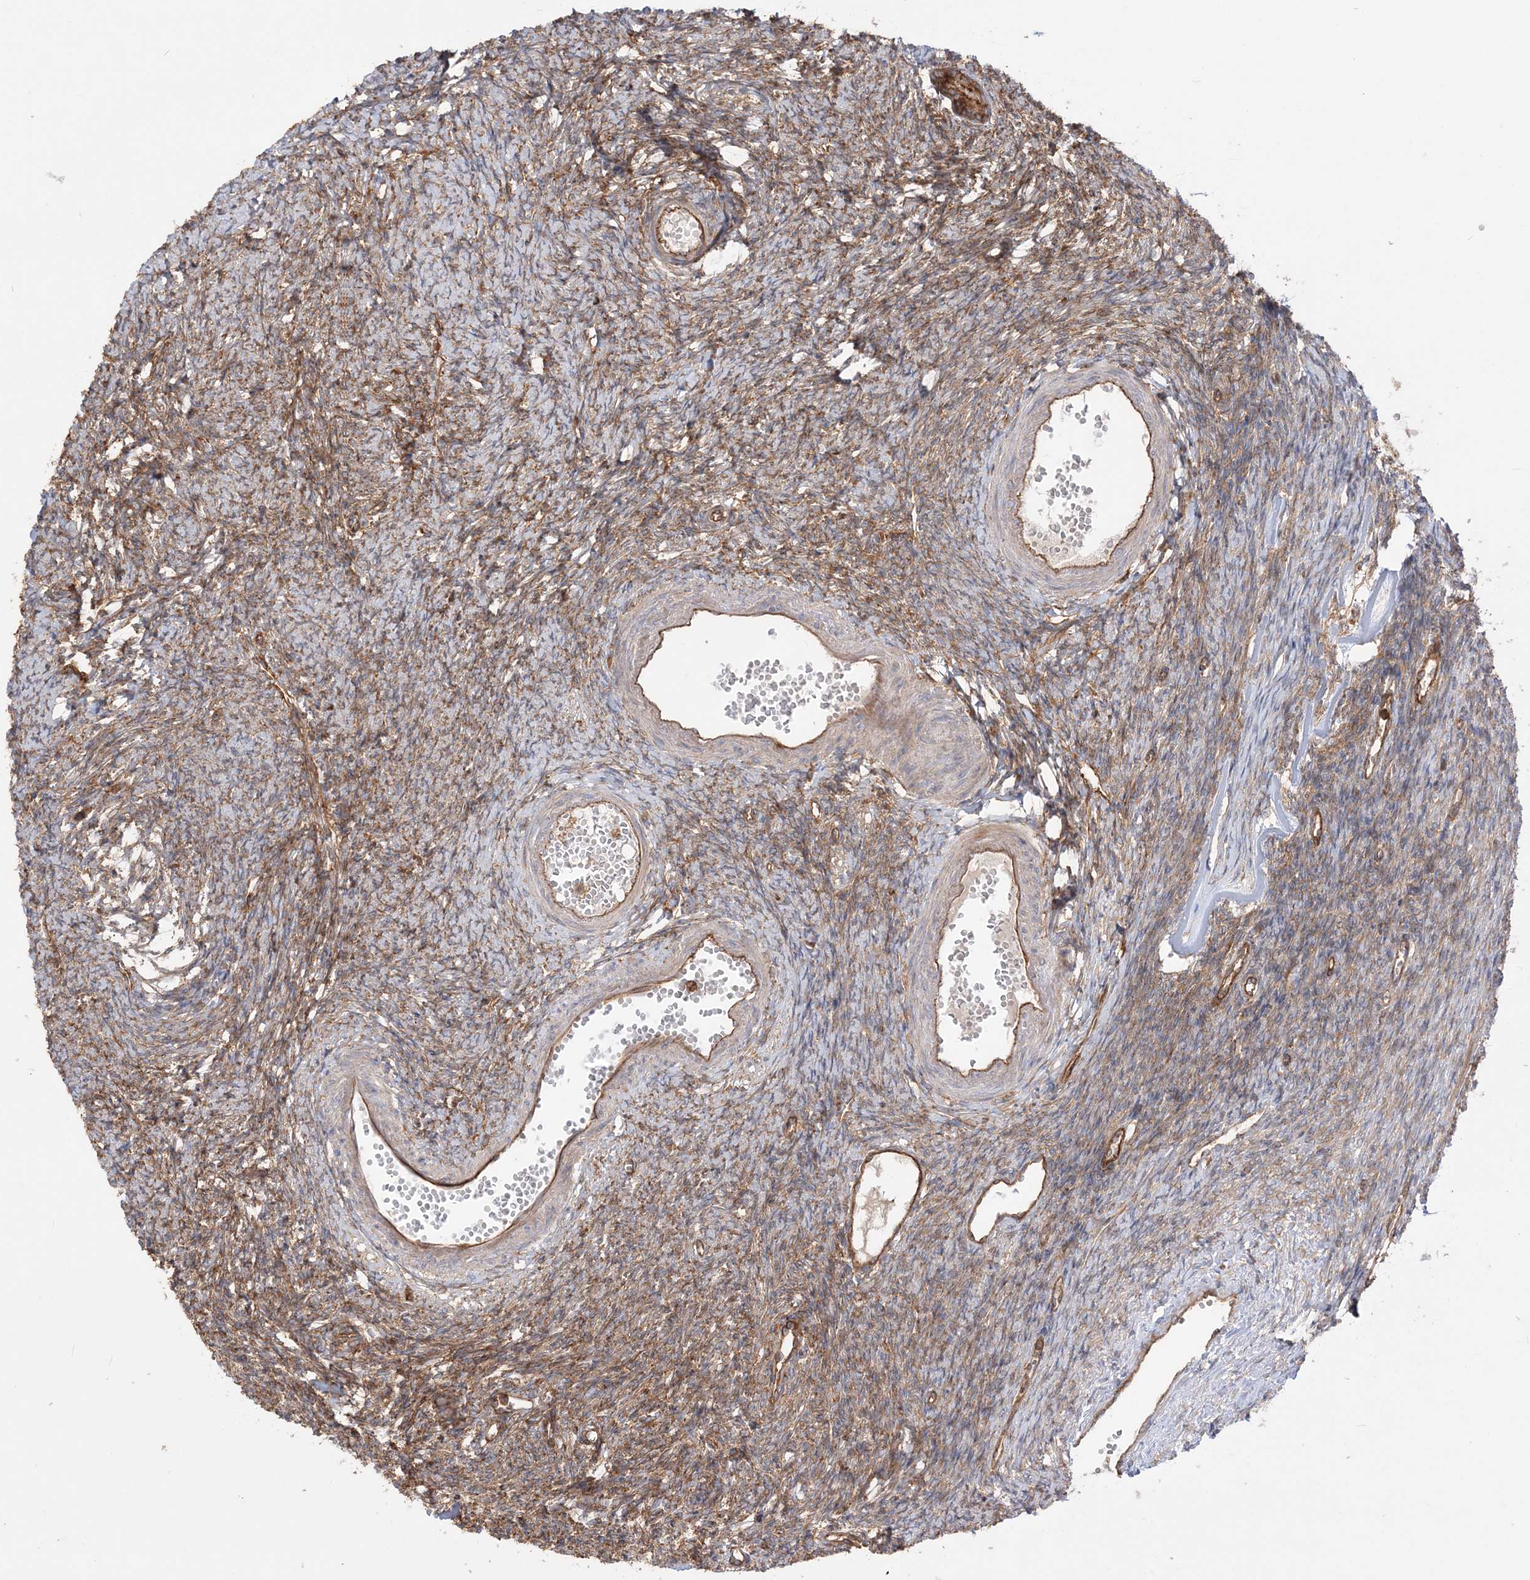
{"staining": {"intensity": "strong", "quantity": ">75%", "location": "cytoplasmic/membranous"}, "tissue": "ovary", "cell_type": "Follicle cells", "image_type": "normal", "snomed": [{"axis": "morphology", "description": "Normal tissue, NOS"}, {"axis": "morphology", "description": "Cyst, NOS"}, {"axis": "topography", "description": "Ovary"}], "caption": "A high amount of strong cytoplasmic/membranous positivity is appreciated in approximately >75% of follicle cells in unremarkable ovary.", "gene": "TBC1D5", "patient": {"sex": "female", "age": 33}}